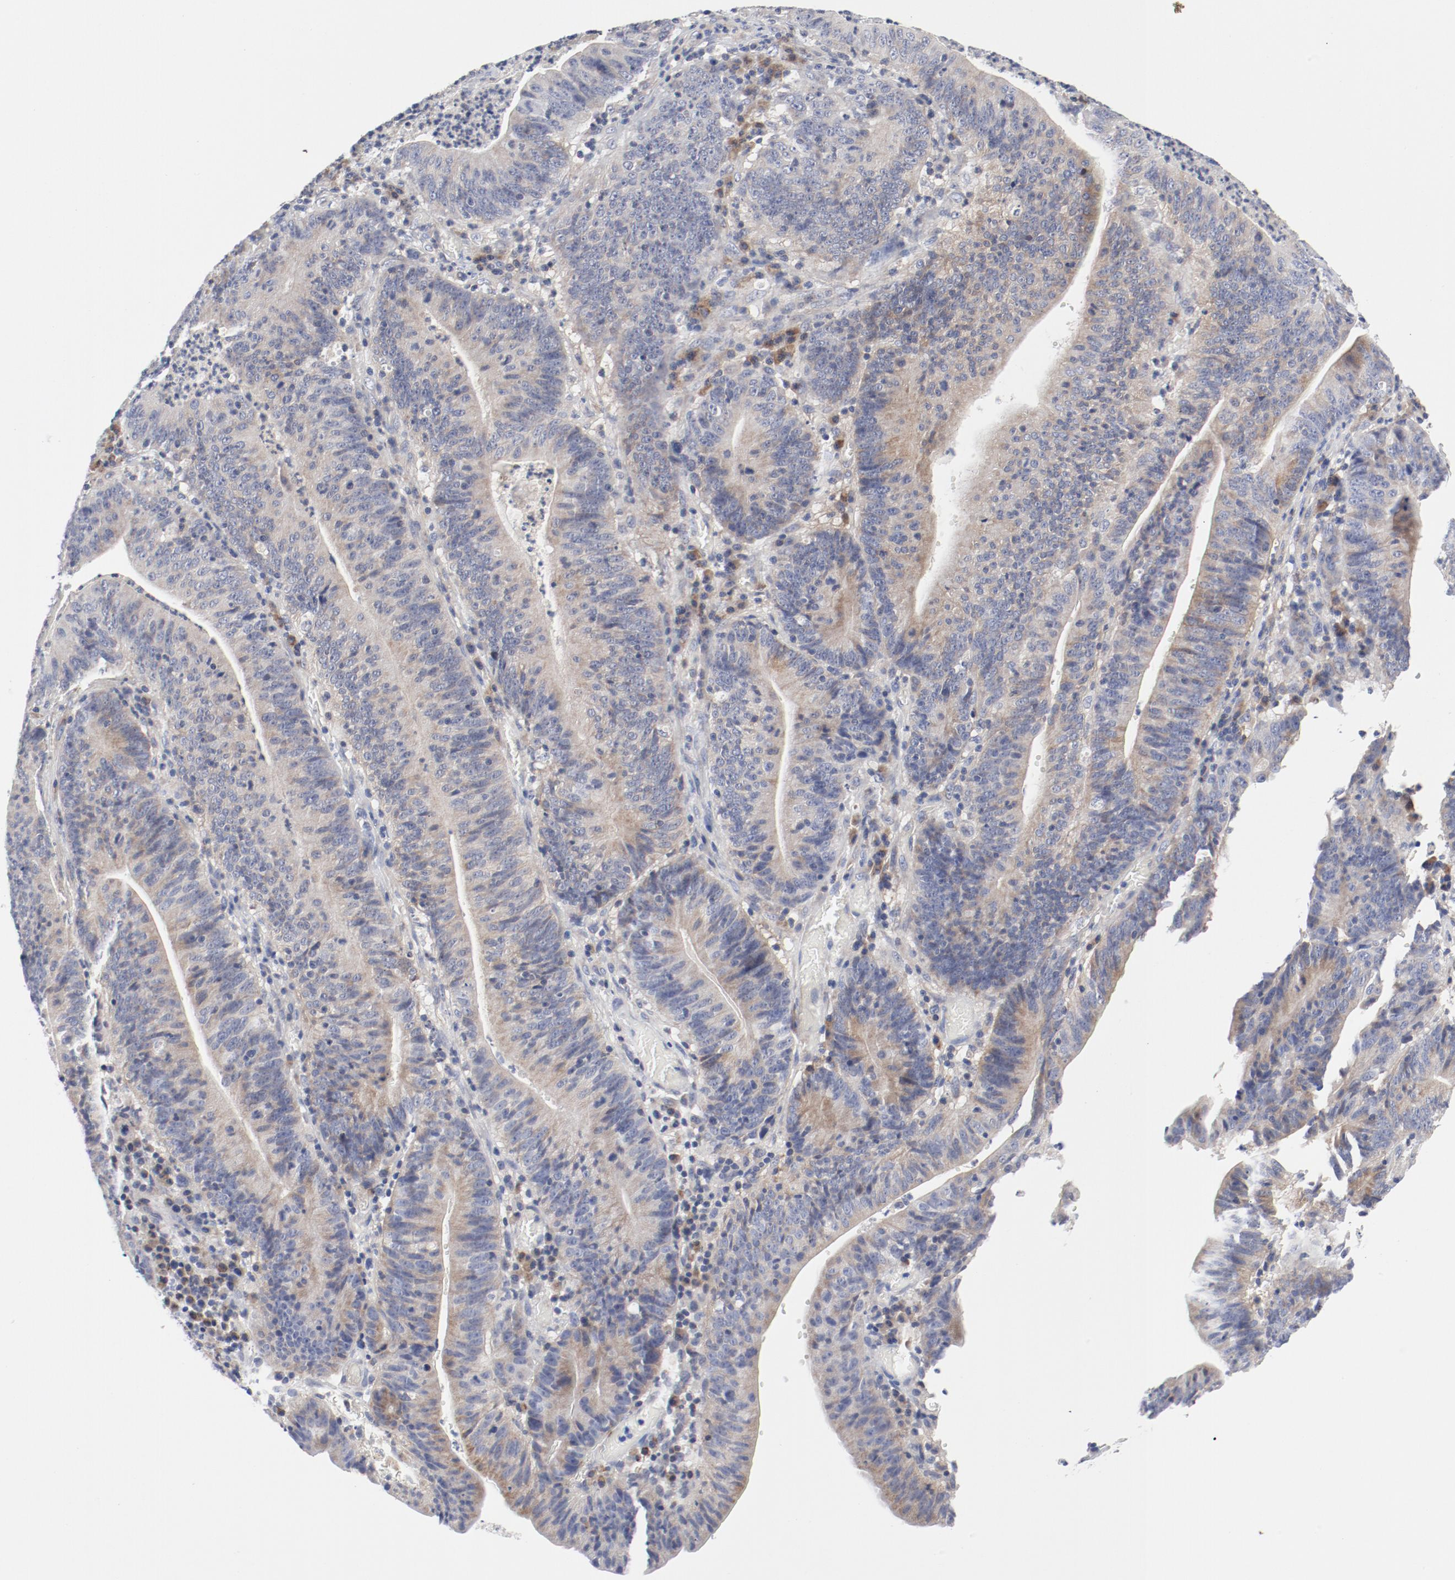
{"staining": {"intensity": "weak", "quantity": ">75%", "location": "cytoplasmic/membranous"}, "tissue": "stomach cancer", "cell_type": "Tumor cells", "image_type": "cancer", "snomed": [{"axis": "morphology", "description": "Adenocarcinoma, NOS"}, {"axis": "topography", "description": "Stomach, lower"}], "caption": "Stomach cancer stained for a protein reveals weak cytoplasmic/membranous positivity in tumor cells.", "gene": "BAD", "patient": {"sex": "female", "age": 86}}